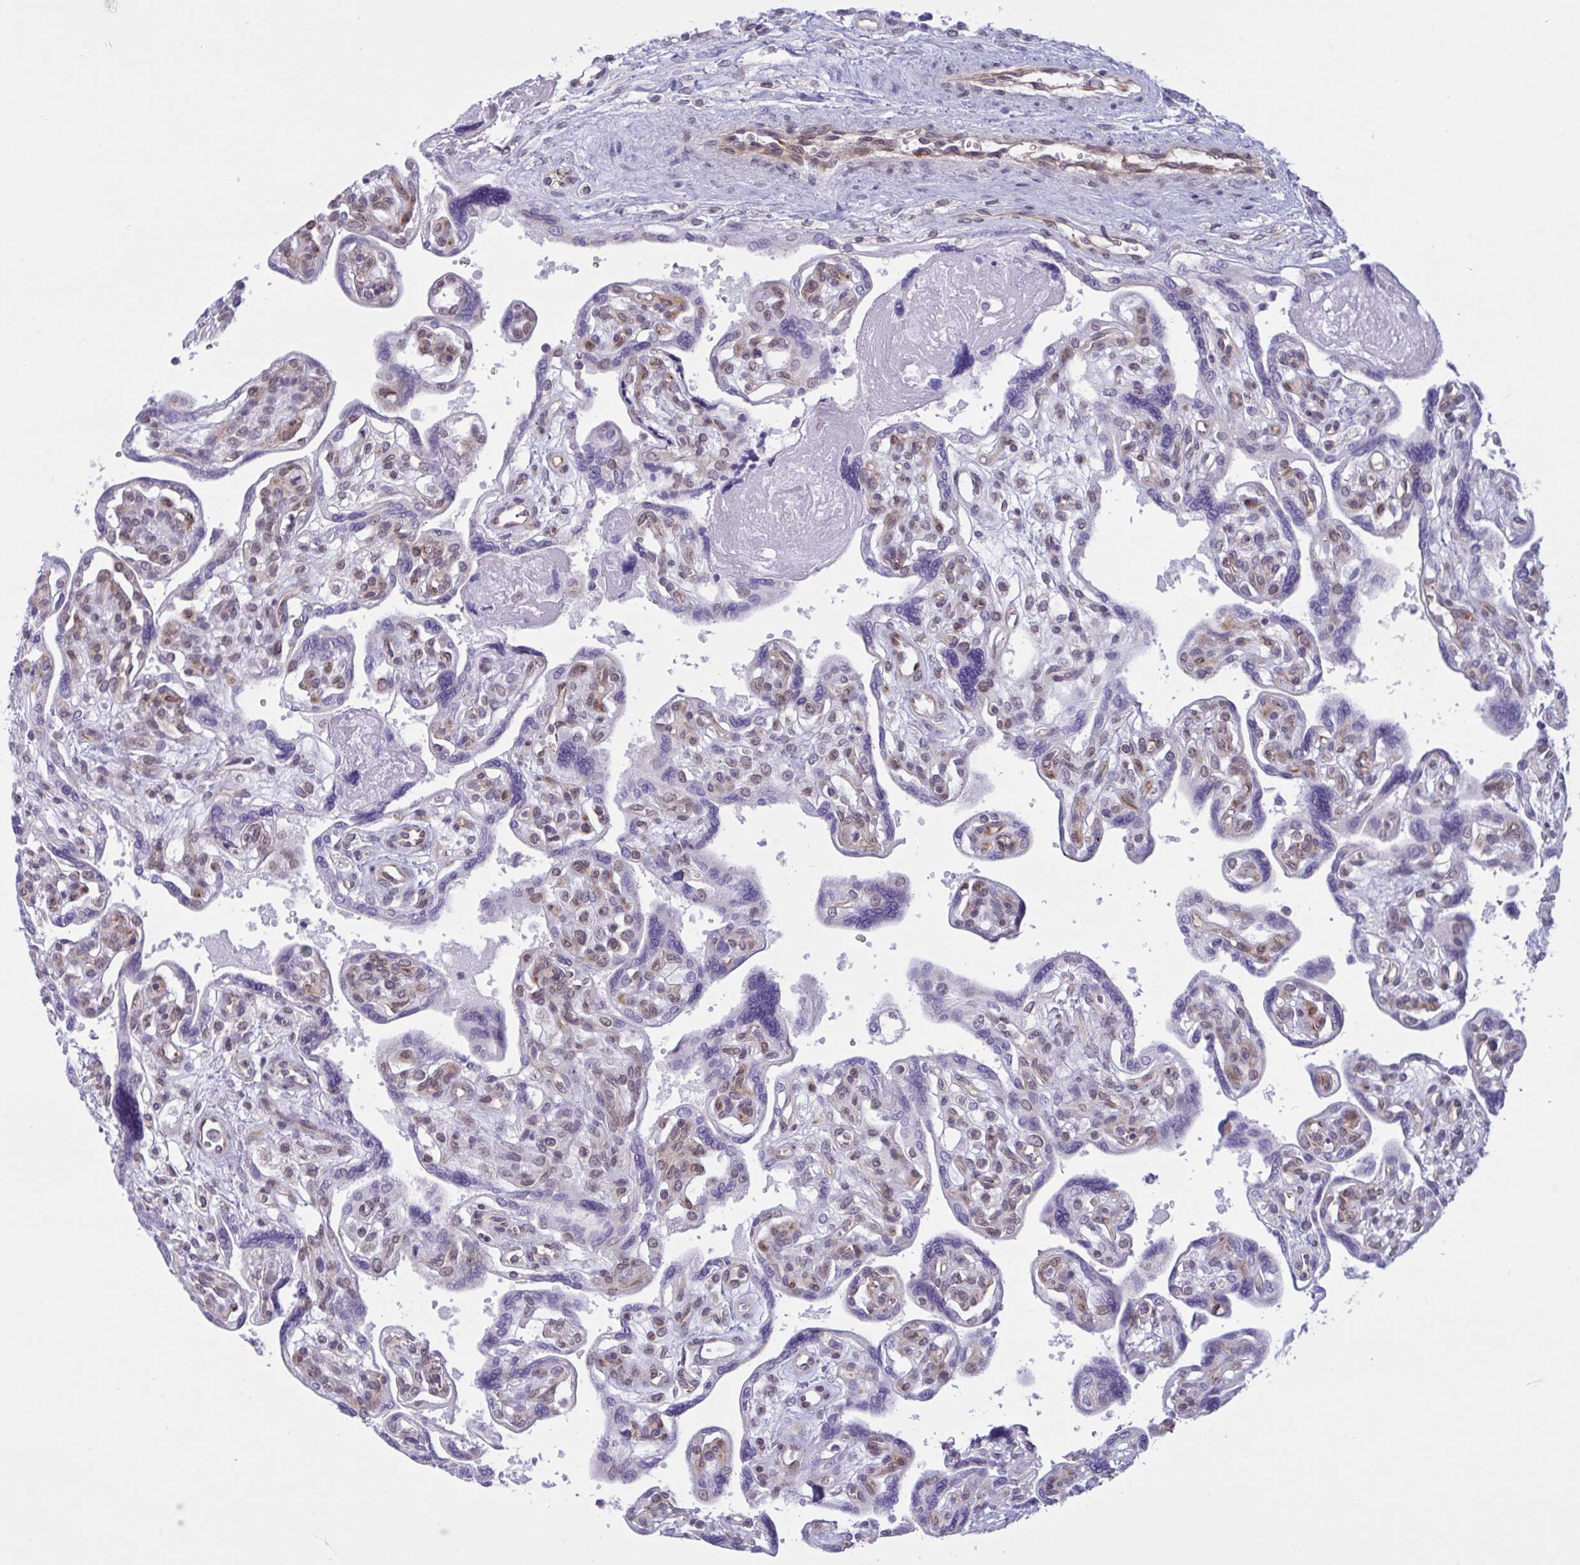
{"staining": {"intensity": "weak", "quantity": ">75%", "location": "nuclear"}, "tissue": "placenta", "cell_type": "Decidual cells", "image_type": "normal", "snomed": [{"axis": "morphology", "description": "Normal tissue, NOS"}, {"axis": "topography", "description": "Placenta"}], "caption": "Approximately >75% of decidual cells in benign placenta exhibit weak nuclear protein staining as visualized by brown immunohistochemical staining.", "gene": "DOCK11", "patient": {"sex": "female", "age": 39}}